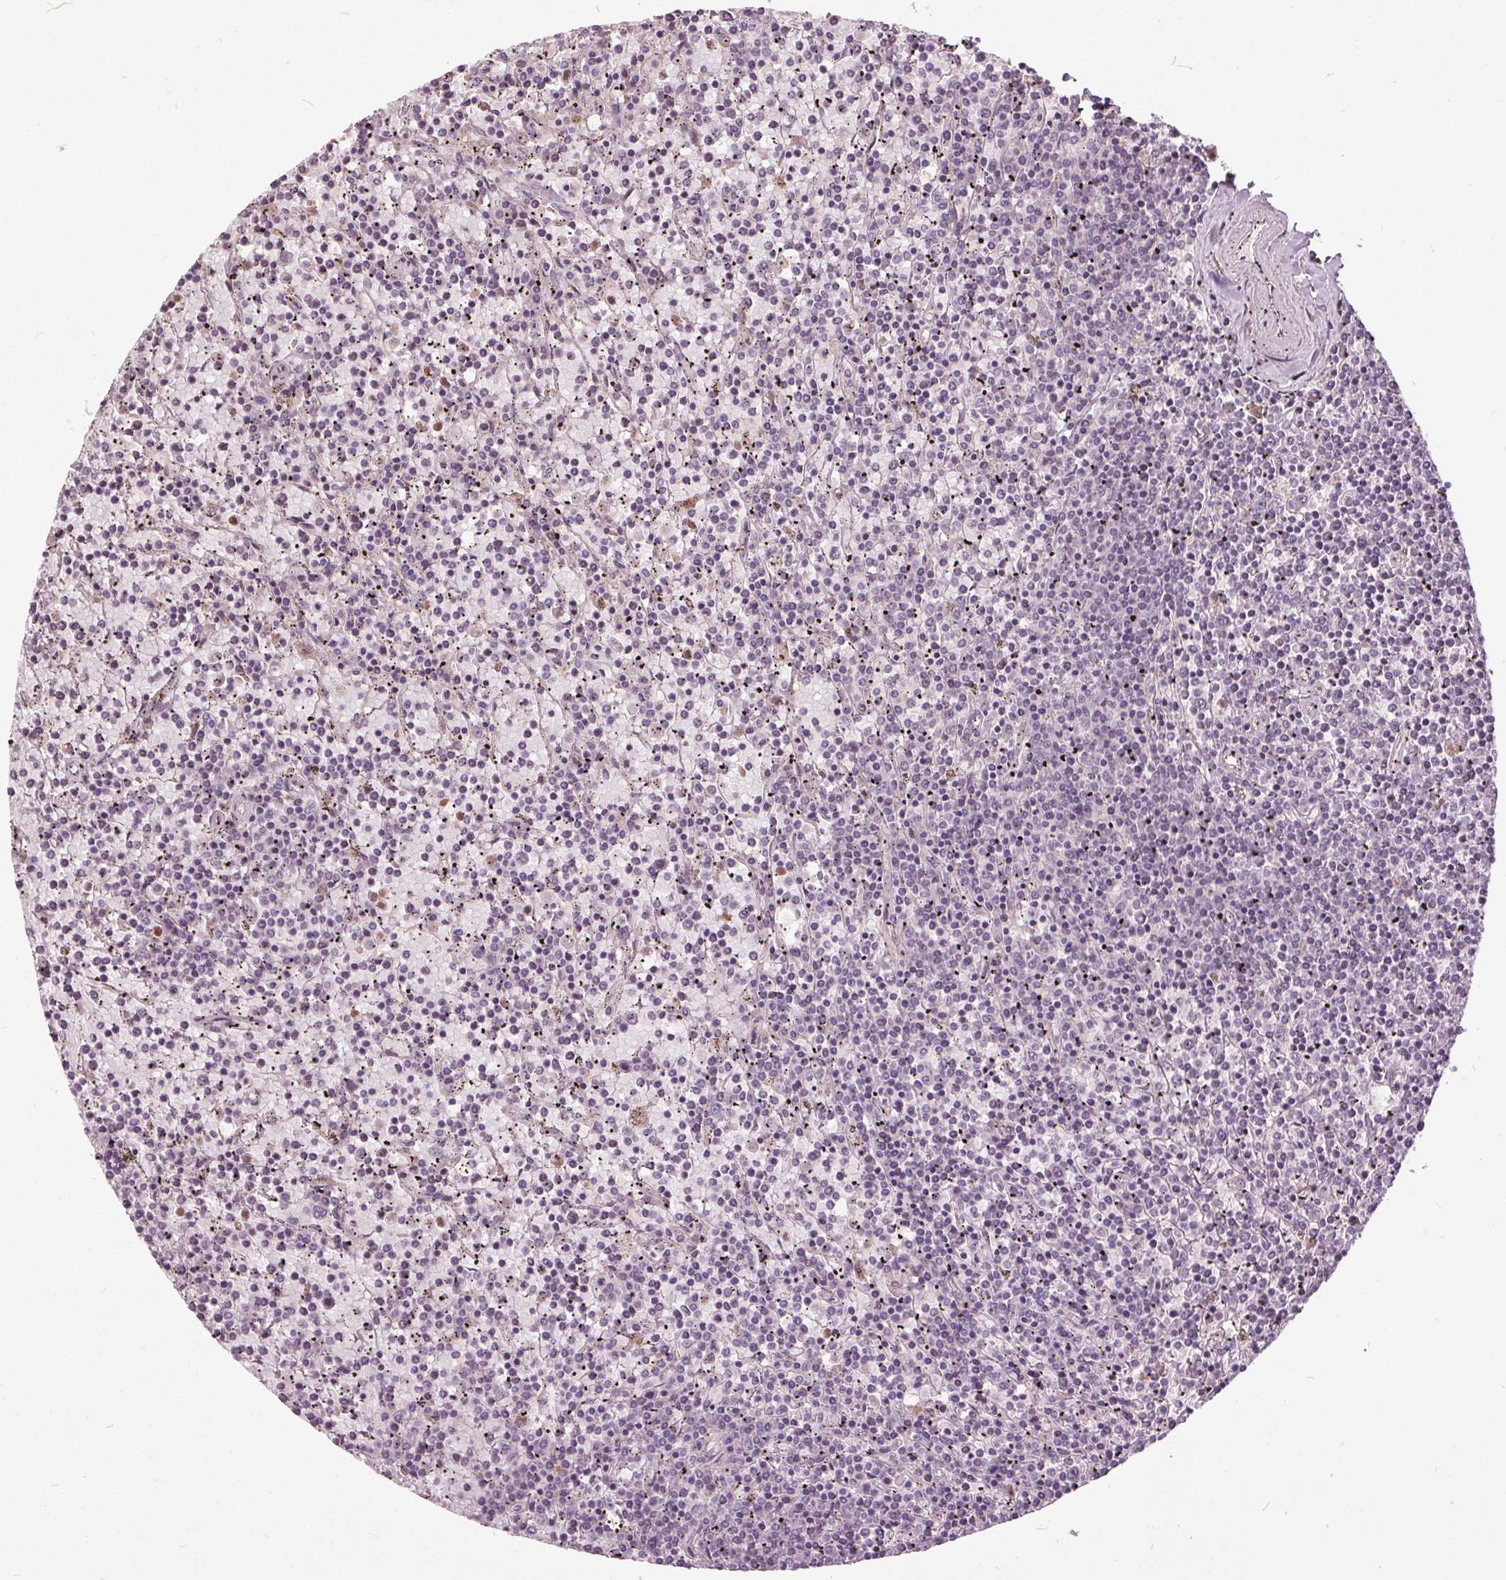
{"staining": {"intensity": "negative", "quantity": "none", "location": "none"}, "tissue": "lymphoma", "cell_type": "Tumor cells", "image_type": "cancer", "snomed": [{"axis": "morphology", "description": "Malignant lymphoma, non-Hodgkin's type, Low grade"}, {"axis": "topography", "description": "Spleen"}], "caption": "Tumor cells show no significant staining in low-grade malignant lymphoma, non-Hodgkin's type. The staining was performed using DAB (3,3'-diaminobenzidine) to visualize the protein expression in brown, while the nuclei were stained in blue with hematoxylin (Magnification: 20x).", "gene": "PDGFD", "patient": {"sex": "female", "age": 77}}